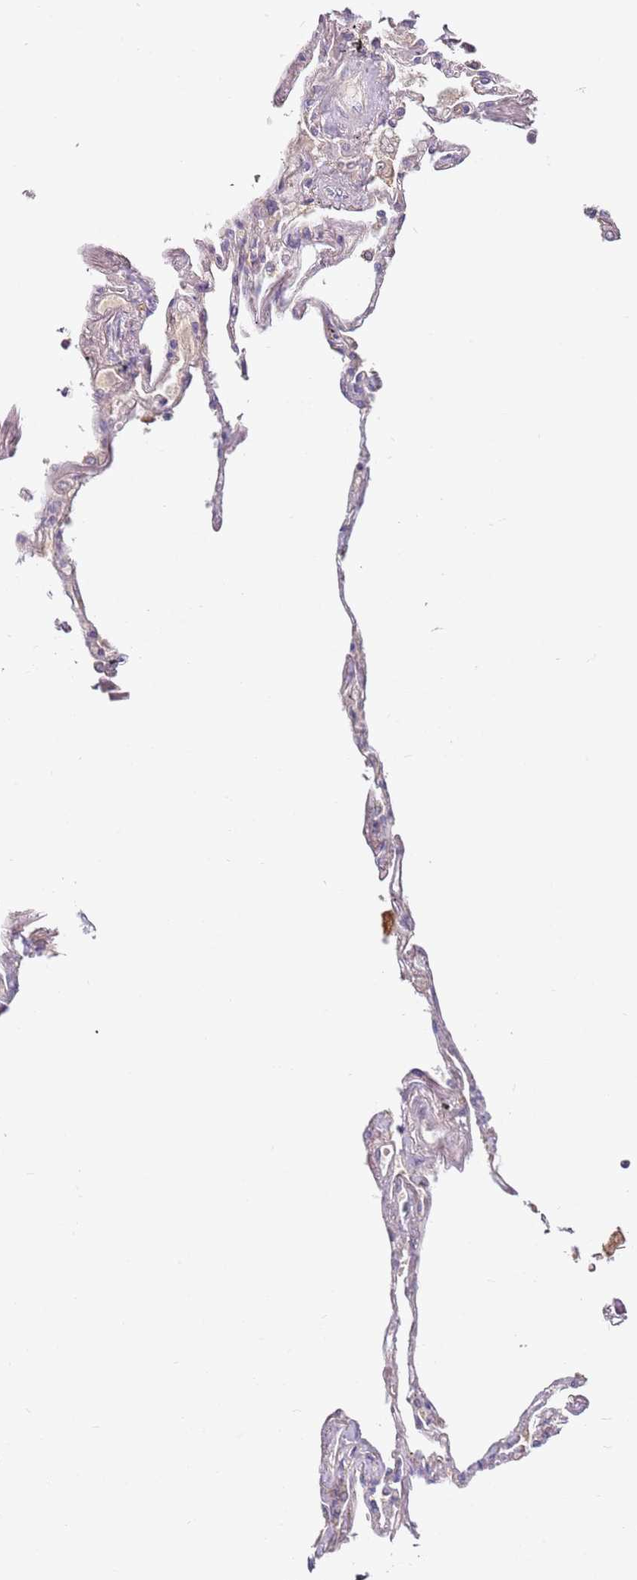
{"staining": {"intensity": "negative", "quantity": "none", "location": "none"}, "tissue": "lung", "cell_type": "Alveolar cells", "image_type": "normal", "snomed": [{"axis": "morphology", "description": "Normal tissue, NOS"}, {"axis": "topography", "description": "Lung"}], "caption": "This is a photomicrograph of immunohistochemistry (IHC) staining of benign lung, which shows no positivity in alveolar cells. (Stains: DAB immunohistochemistry (IHC) with hematoxylin counter stain, Microscopy: brightfield microscopy at high magnification).", "gene": "WDR93", "patient": {"sex": "female", "age": 67}}